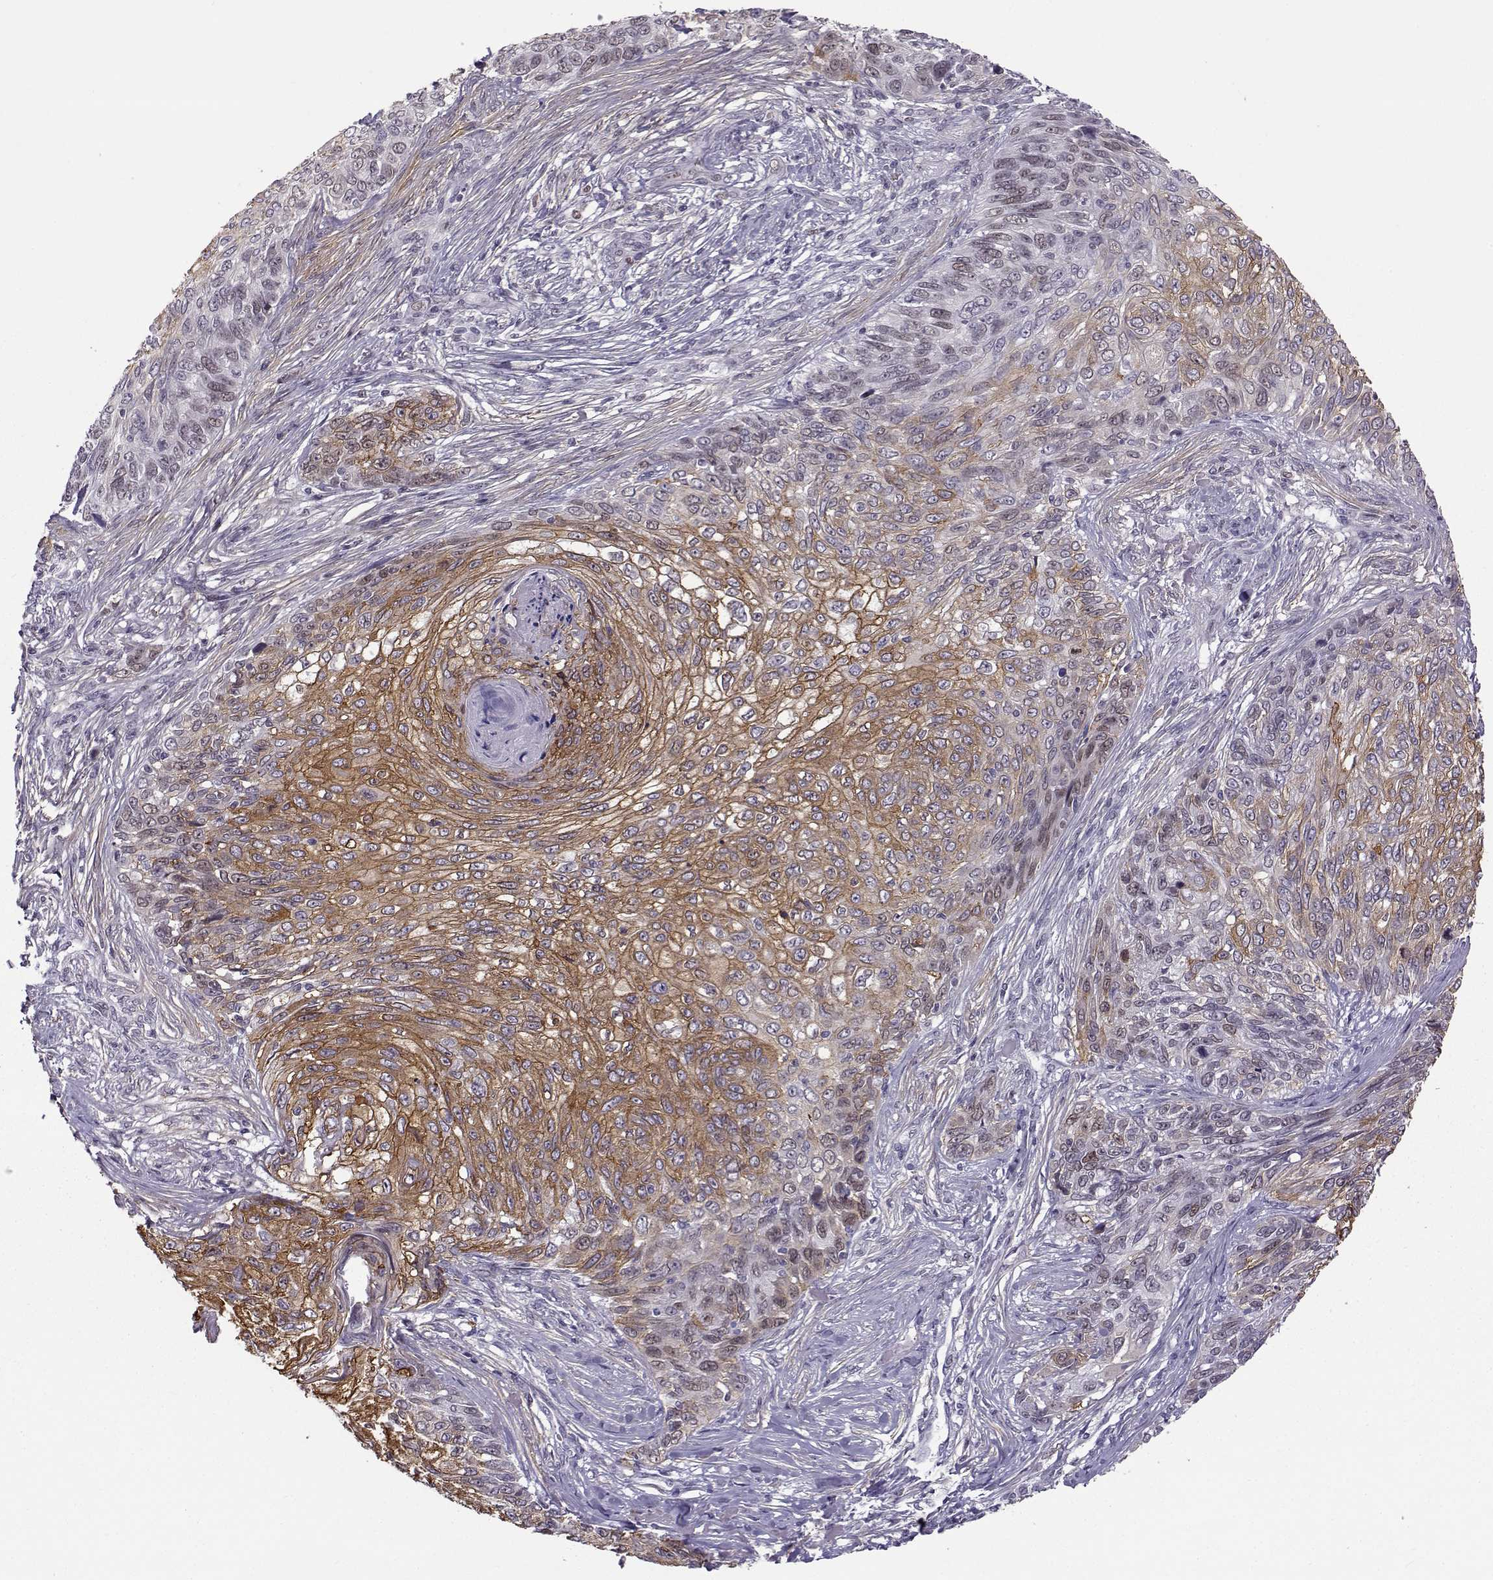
{"staining": {"intensity": "weak", "quantity": "25%-75%", "location": "cytoplasmic/membranous"}, "tissue": "skin cancer", "cell_type": "Tumor cells", "image_type": "cancer", "snomed": [{"axis": "morphology", "description": "Squamous cell carcinoma, NOS"}, {"axis": "topography", "description": "Skin"}], "caption": "The histopathology image shows immunohistochemical staining of skin cancer. There is weak cytoplasmic/membranous staining is seen in about 25%-75% of tumor cells. (DAB IHC with brightfield microscopy, high magnification).", "gene": "BACH1", "patient": {"sex": "male", "age": 92}}